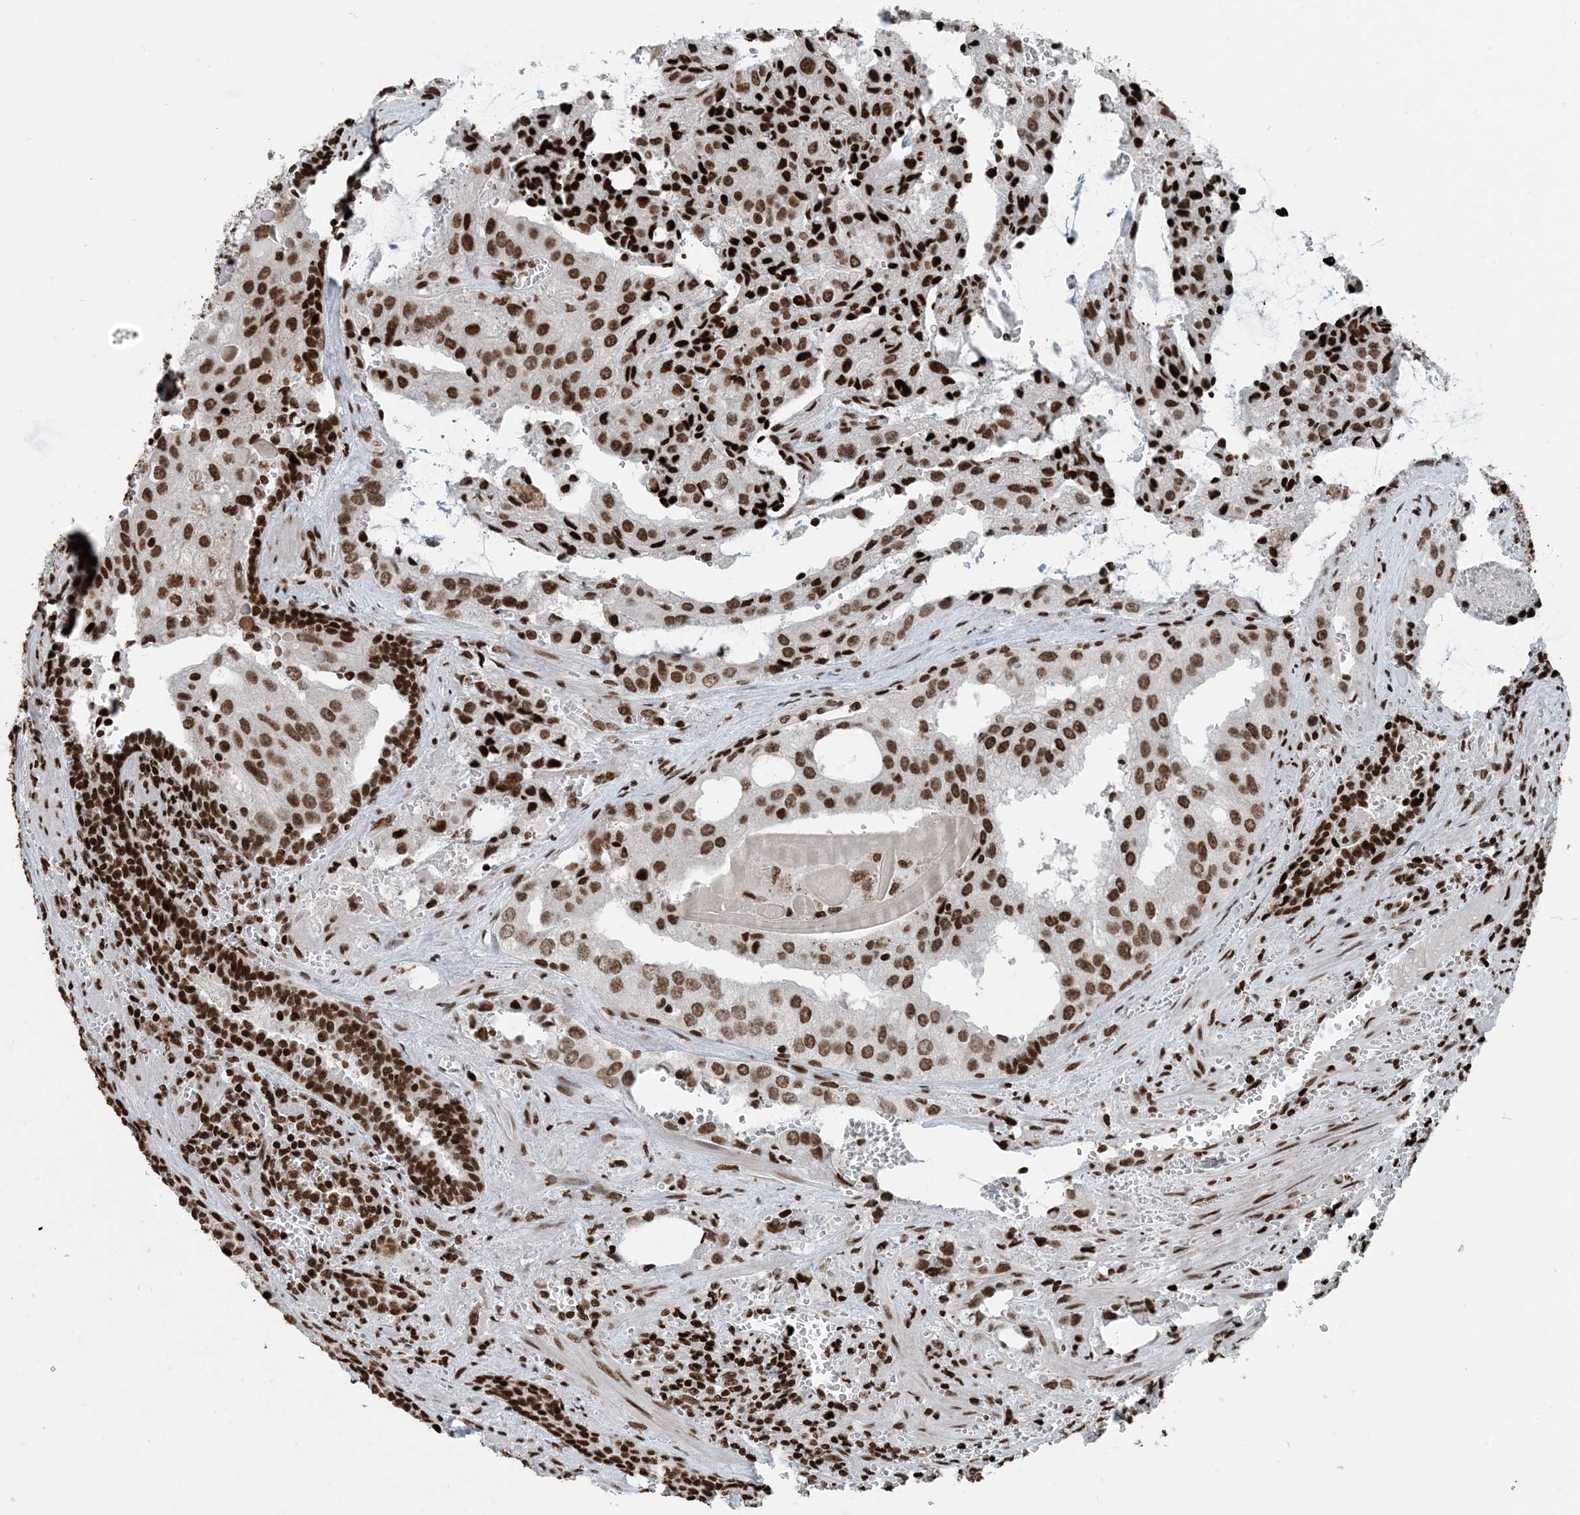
{"staining": {"intensity": "moderate", "quantity": ">75%", "location": "nuclear"}, "tissue": "prostate cancer", "cell_type": "Tumor cells", "image_type": "cancer", "snomed": [{"axis": "morphology", "description": "Adenocarcinoma, High grade"}, {"axis": "topography", "description": "Prostate"}], "caption": "Immunohistochemistry (IHC) staining of high-grade adenocarcinoma (prostate), which displays medium levels of moderate nuclear expression in approximately >75% of tumor cells indicating moderate nuclear protein expression. The staining was performed using DAB (brown) for protein detection and nuclei were counterstained in hematoxylin (blue).", "gene": "H3-3B", "patient": {"sex": "male", "age": 68}}